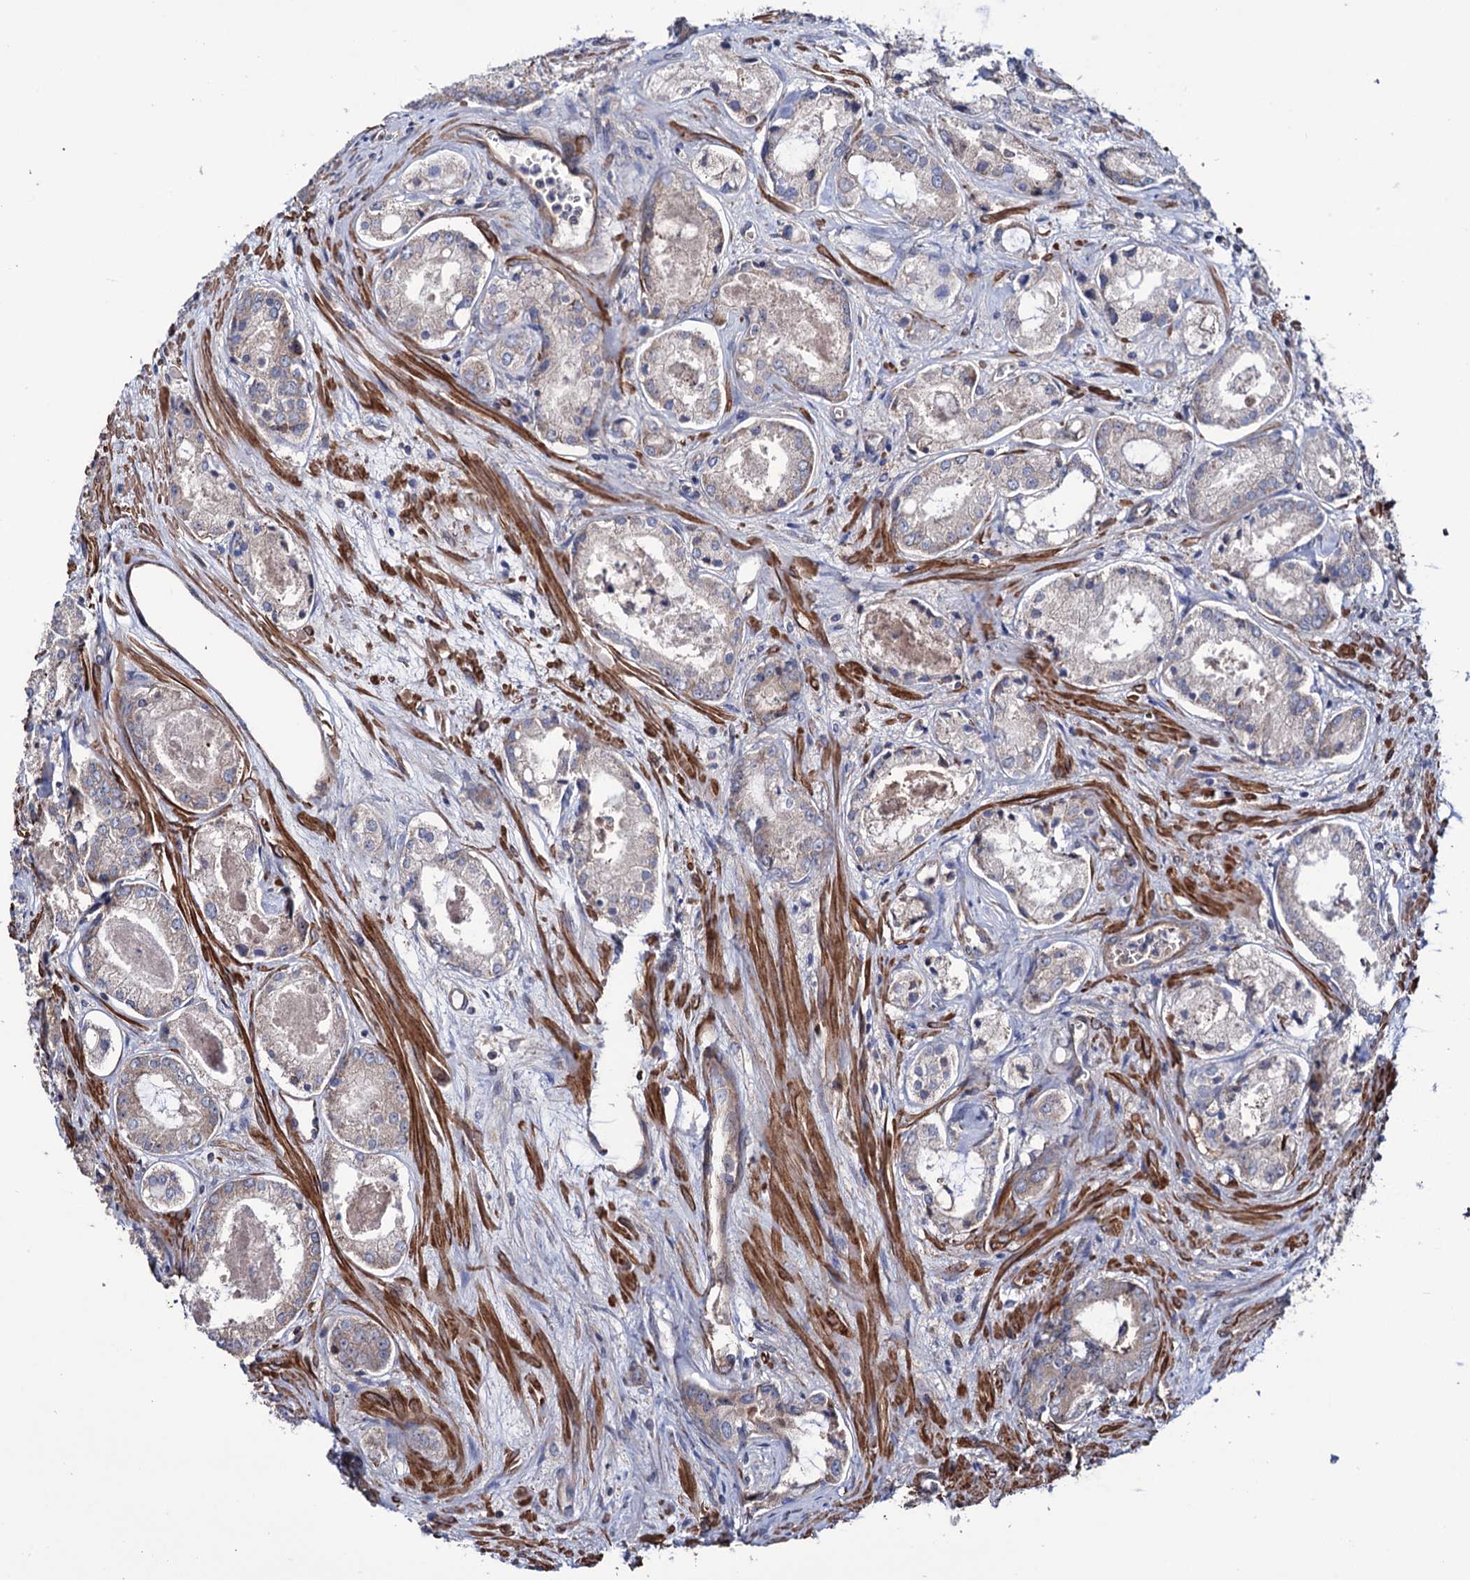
{"staining": {"intensity": "negative", "quantity": "none", "location": "none"}, "tissue": "prostate cancer", "cell_type": "Tumor cells", "image_type": "cancer", "snomed": [{"axis": "morphology", "description": "Adenocarcinoma, Low grade"}, {"axis": "topography", "description": "Prostate"}], "caption": "Photomicrograph shows no protein staining in tumor cells of prostate cancer (adenocarcinoma (low-grade)) tissue.", "gene": "FERMT2", "patient": {"sex": "male", "age": 68}}